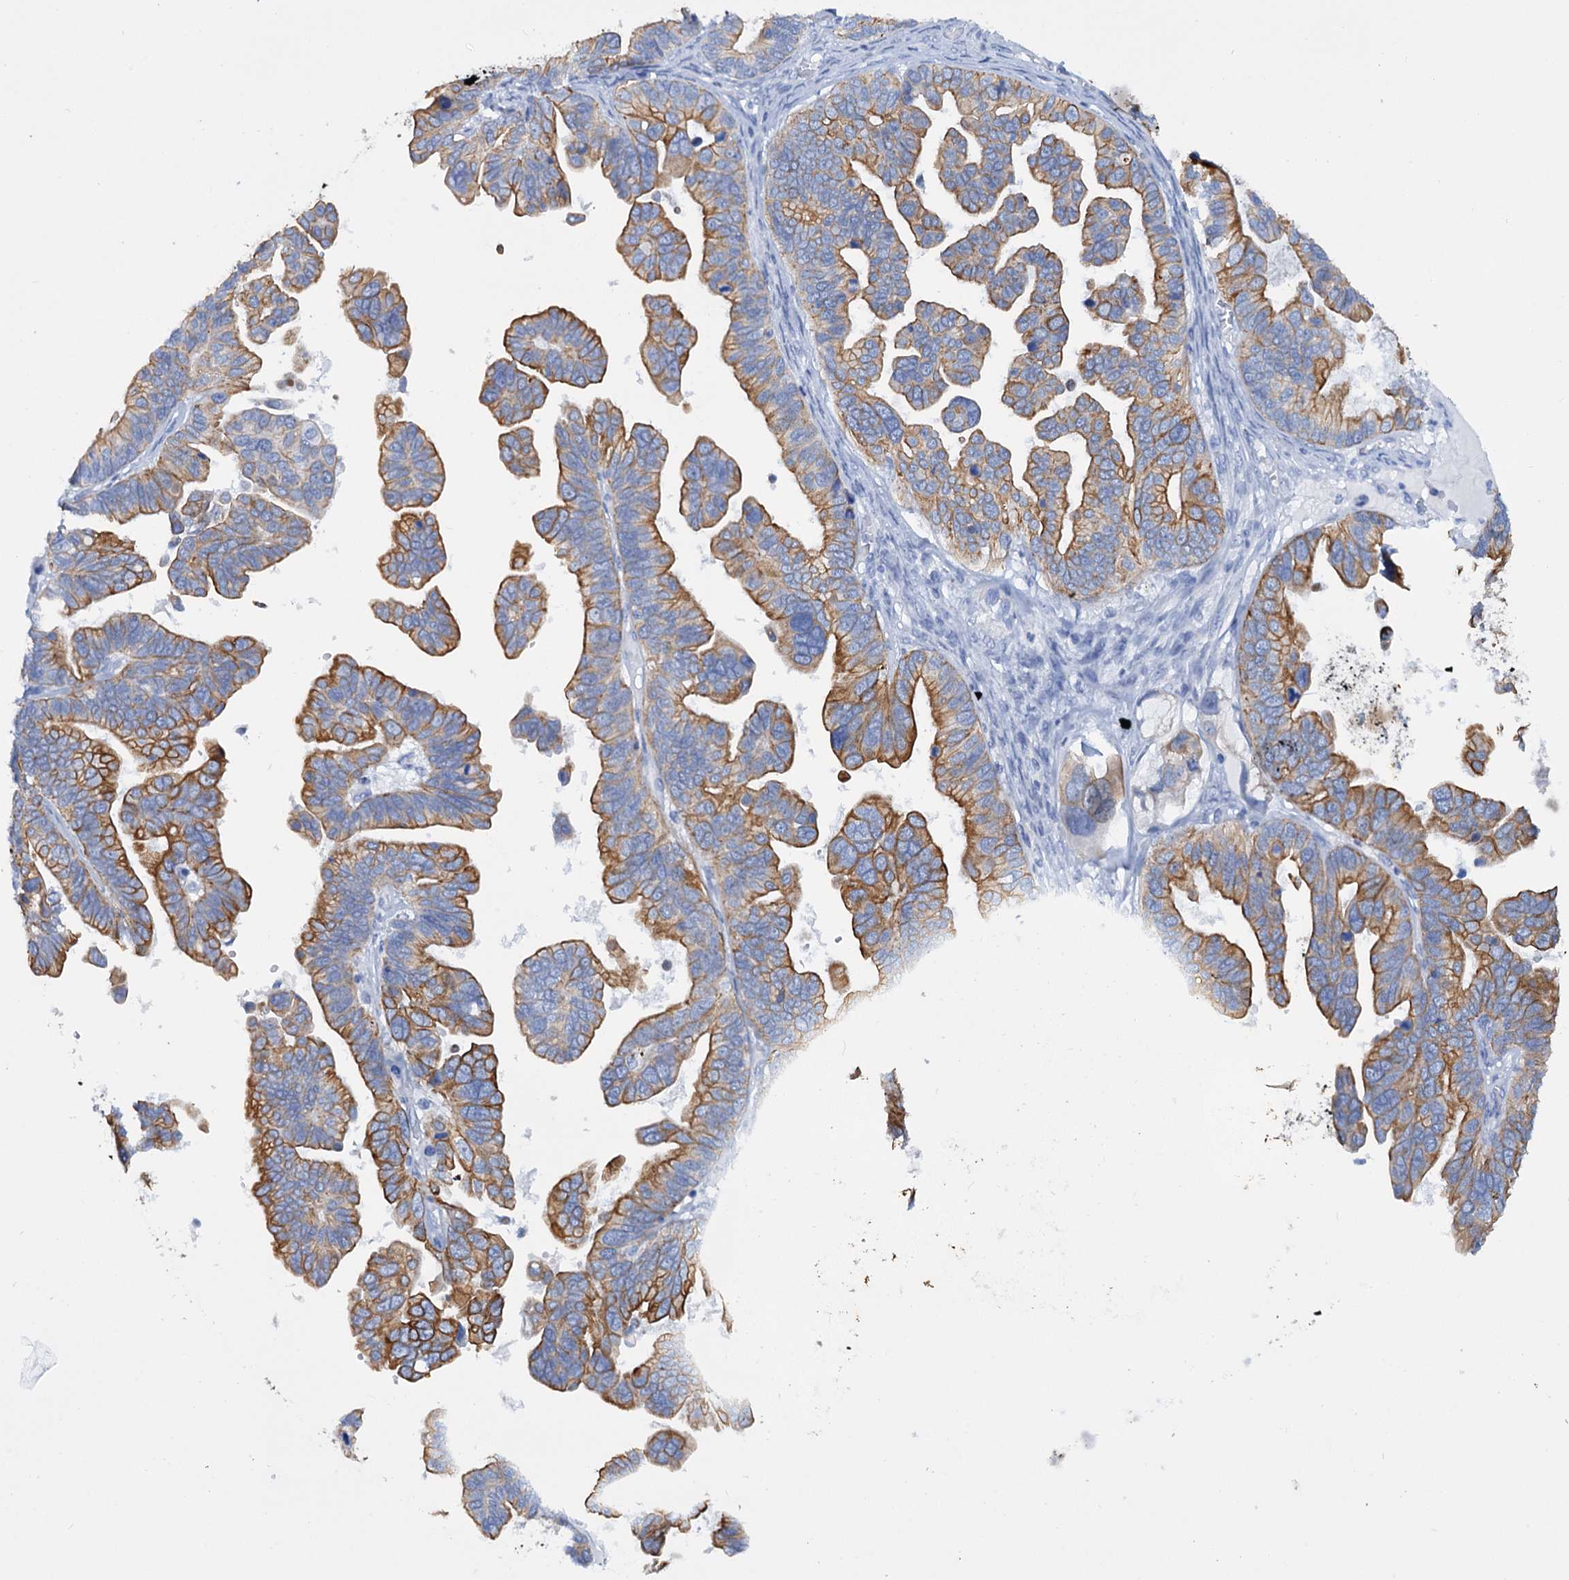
{"staining": {"intensity": "moderate", "quantity": ">75%", "location": "cytoplasmic/membranous"}, "tissue": "ovarian cancer", "cell_type": "Tumor cells", "image_type": "cancer", "snomed": [{"axis": "morphology", "description": "Cystadenocarcinoma, serous, NOS"}, {"axis": "topography", "description": "Ovary"}], "caption": "Human ovarian cancer (serous cystadenocarcinoma) stained with a brown dye shows moderate cytoplasmic/membranous positive staining in approximately >75% of tumor cells.", "gene": "FAAP20", "patient": {"sex": "female", "age": 56}}